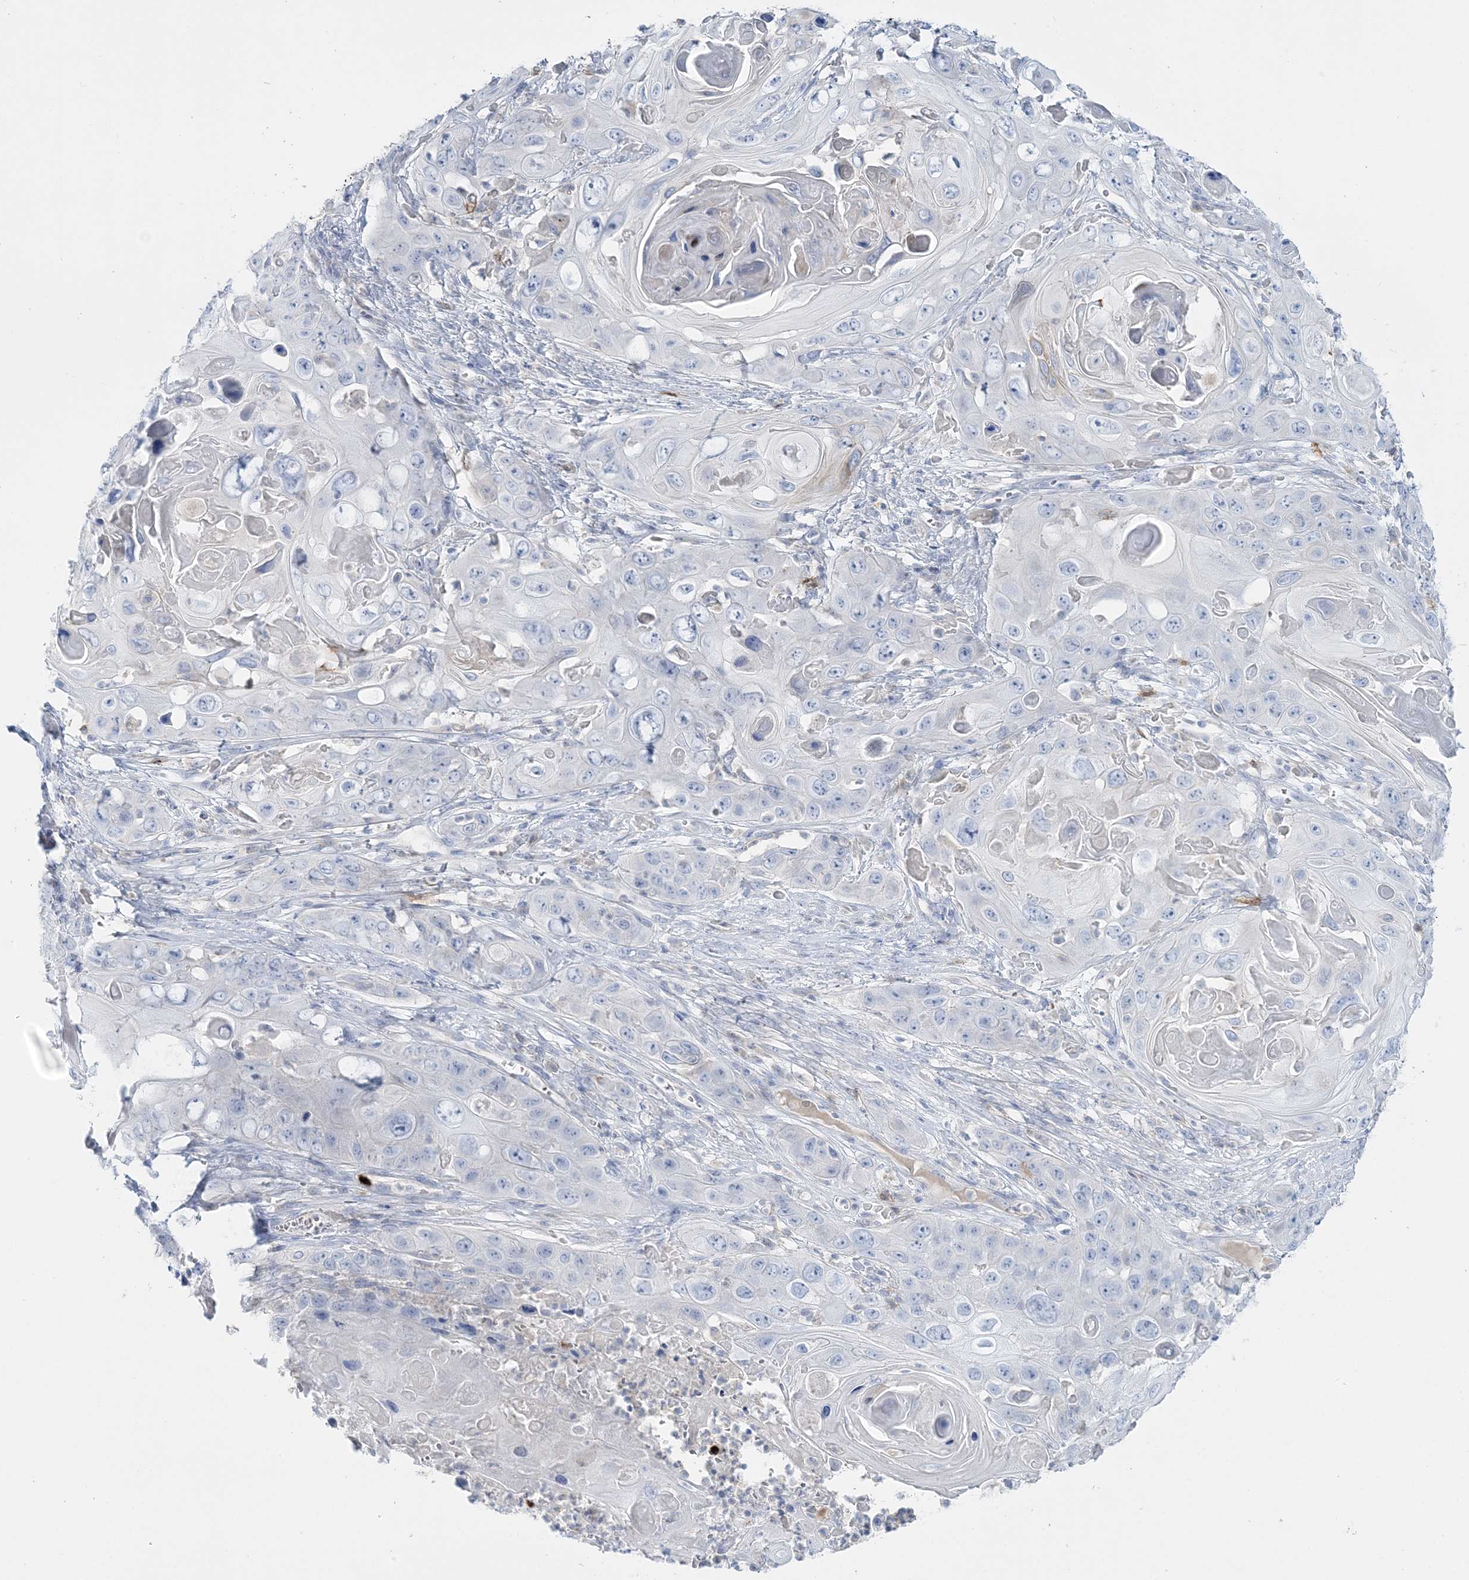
{"staining": {"intensity": "negative", "quantity": "none", "location": "none"}, "tissue": "skin cancer", "cell_type": "Tumor cells", "image_type": "cancer", "snomed": [{"axis": "morphology", "description": "Squamous cell carcinoma, NOS"}, {"axis": "topography", "description": "Skin"}], "caption": "Tumor cells are negative for protein expression in human skin cancer.", "gene": "WDSUB1", "patient": {"sex": "male", "age": 55}}